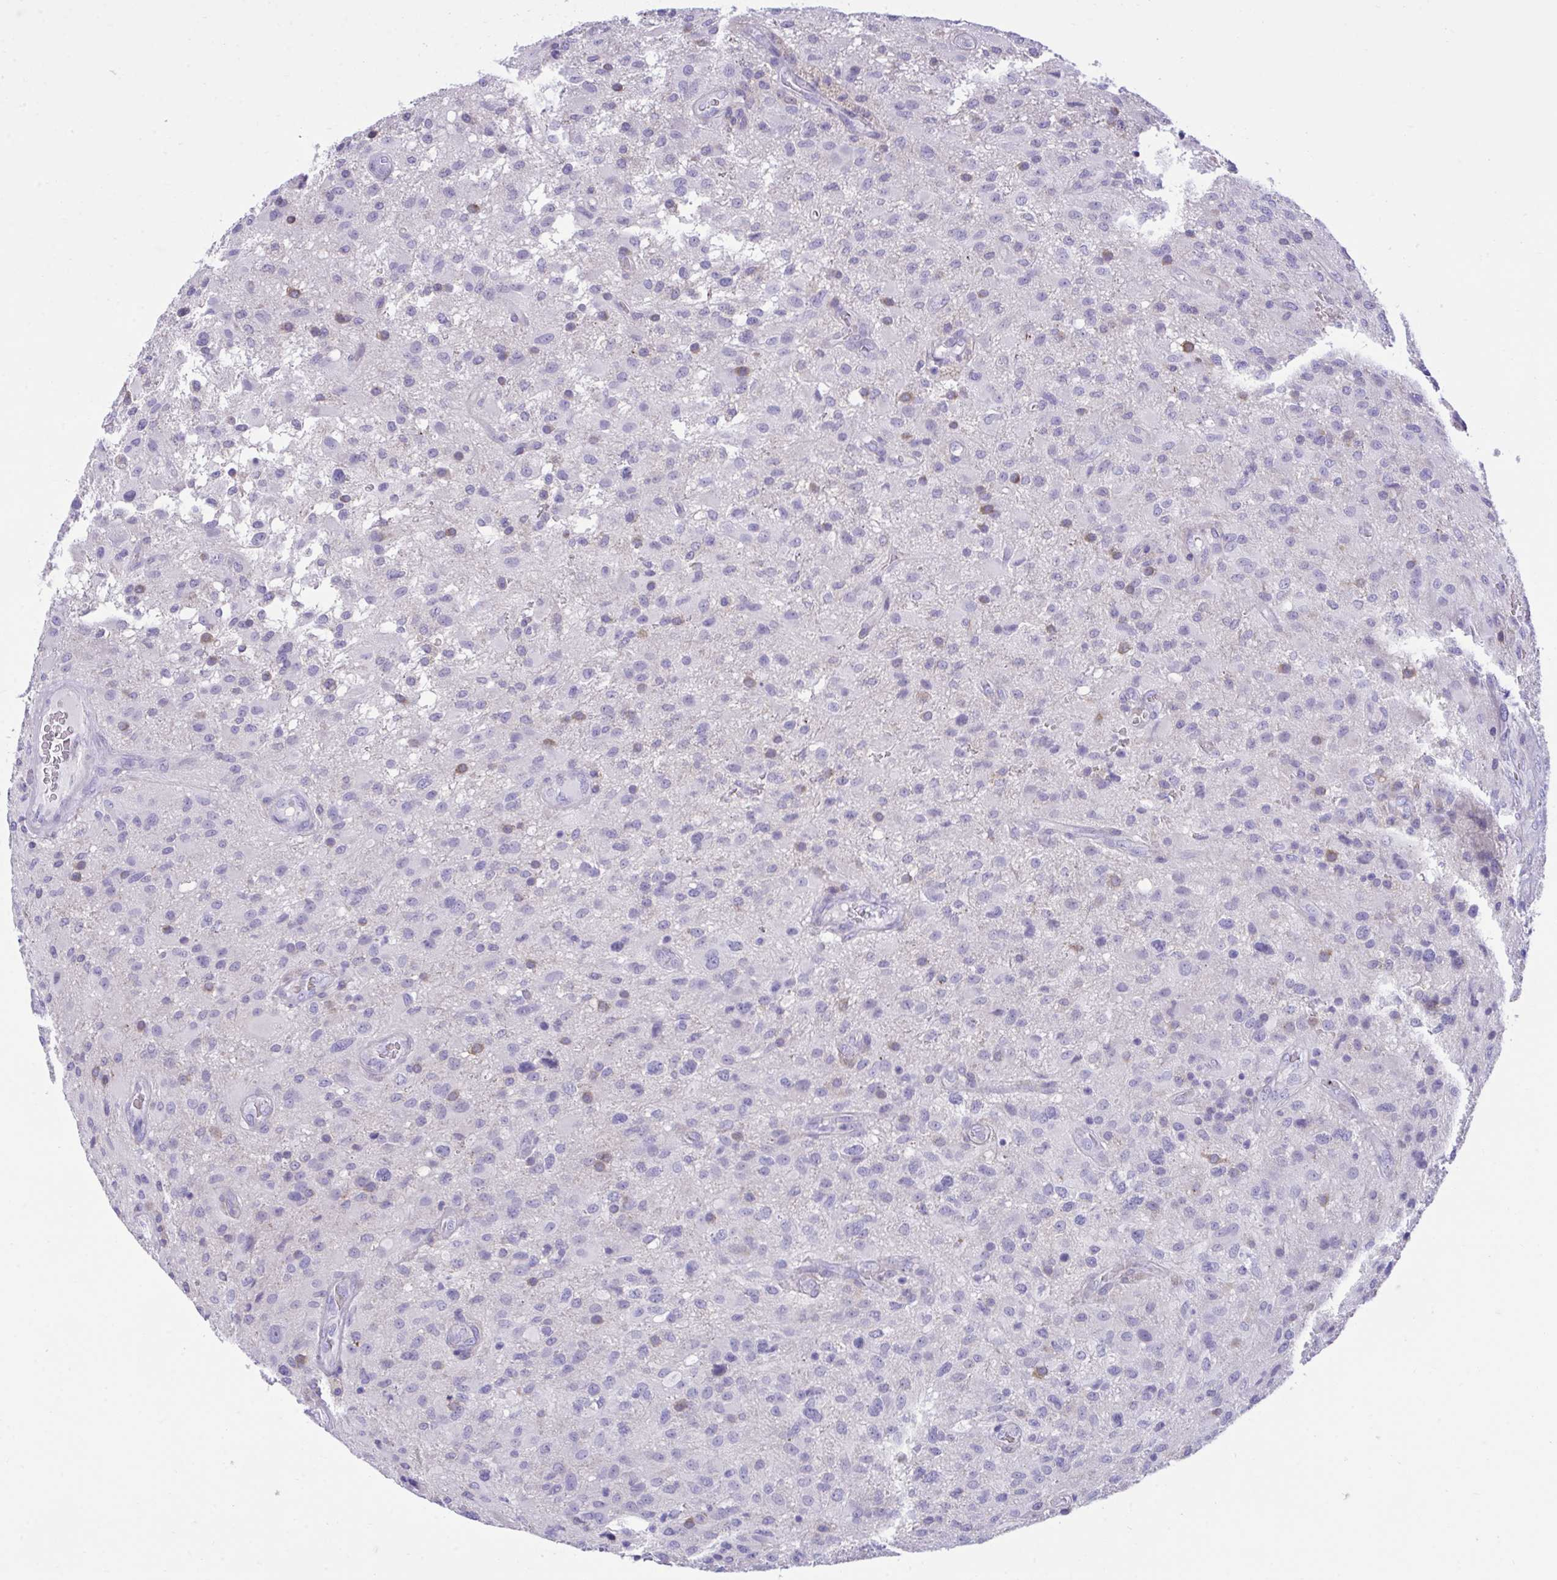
{"staining": {"intensity": "negative", "quantity": "none", "location": "none"}, "tissue": "glioma", "cell_type": "Tumor cells", "image_type": "cancer", "snomed": [{"axis": "morphology", "description": "Glioma, malignant, High grade"}, {"axis": "topography", "description": "Brain"}], "caption": "Malignant glioma (high-grade) stained for a protein using immunohistochemistry displays no positivity tumor cells.", "gene": "PLEKHH1", "patient": {"sex": "male", "age": 53}}